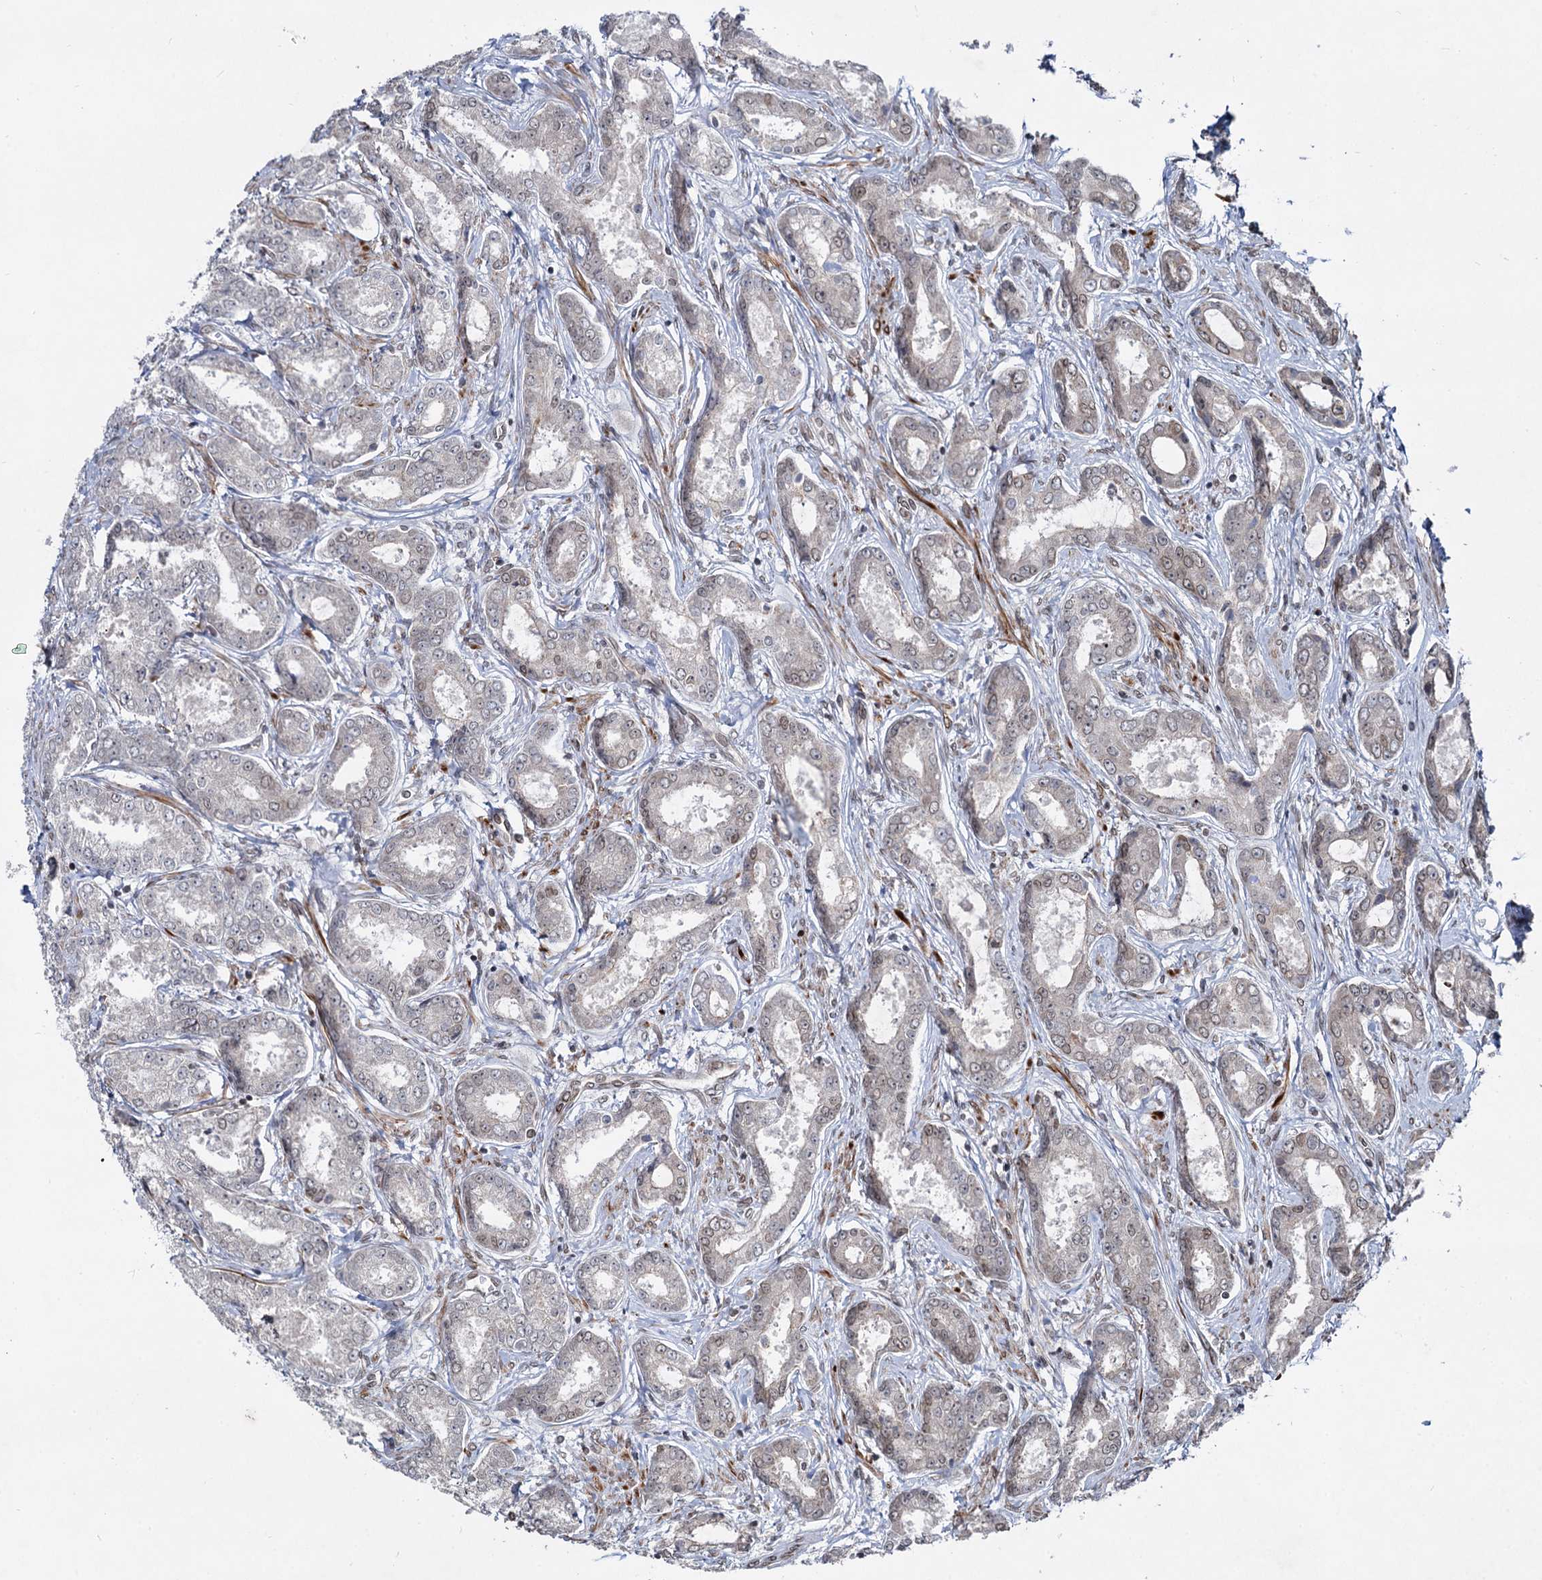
{"staining": {"intensity": "weak", "quantity": "<25%", "location": "nuclear"}, "tissue": "prostate cancer", "cell_type": "Tumor cells", "image_type": "cancer", "snomed": [{"axis": "morphology", "description": "Adenocarcinoma, Low grade"}, {"axis": "topography", "description": "Prostate"}], "caption": "This is a histopathology image of immunohistochemistry (IHC) staining of adenocarcinoma (low-grade) (prostate), which shows no staining in tumor cells.", "gene": "RNF6", "patient": {"sex": "male", "age": 68}}